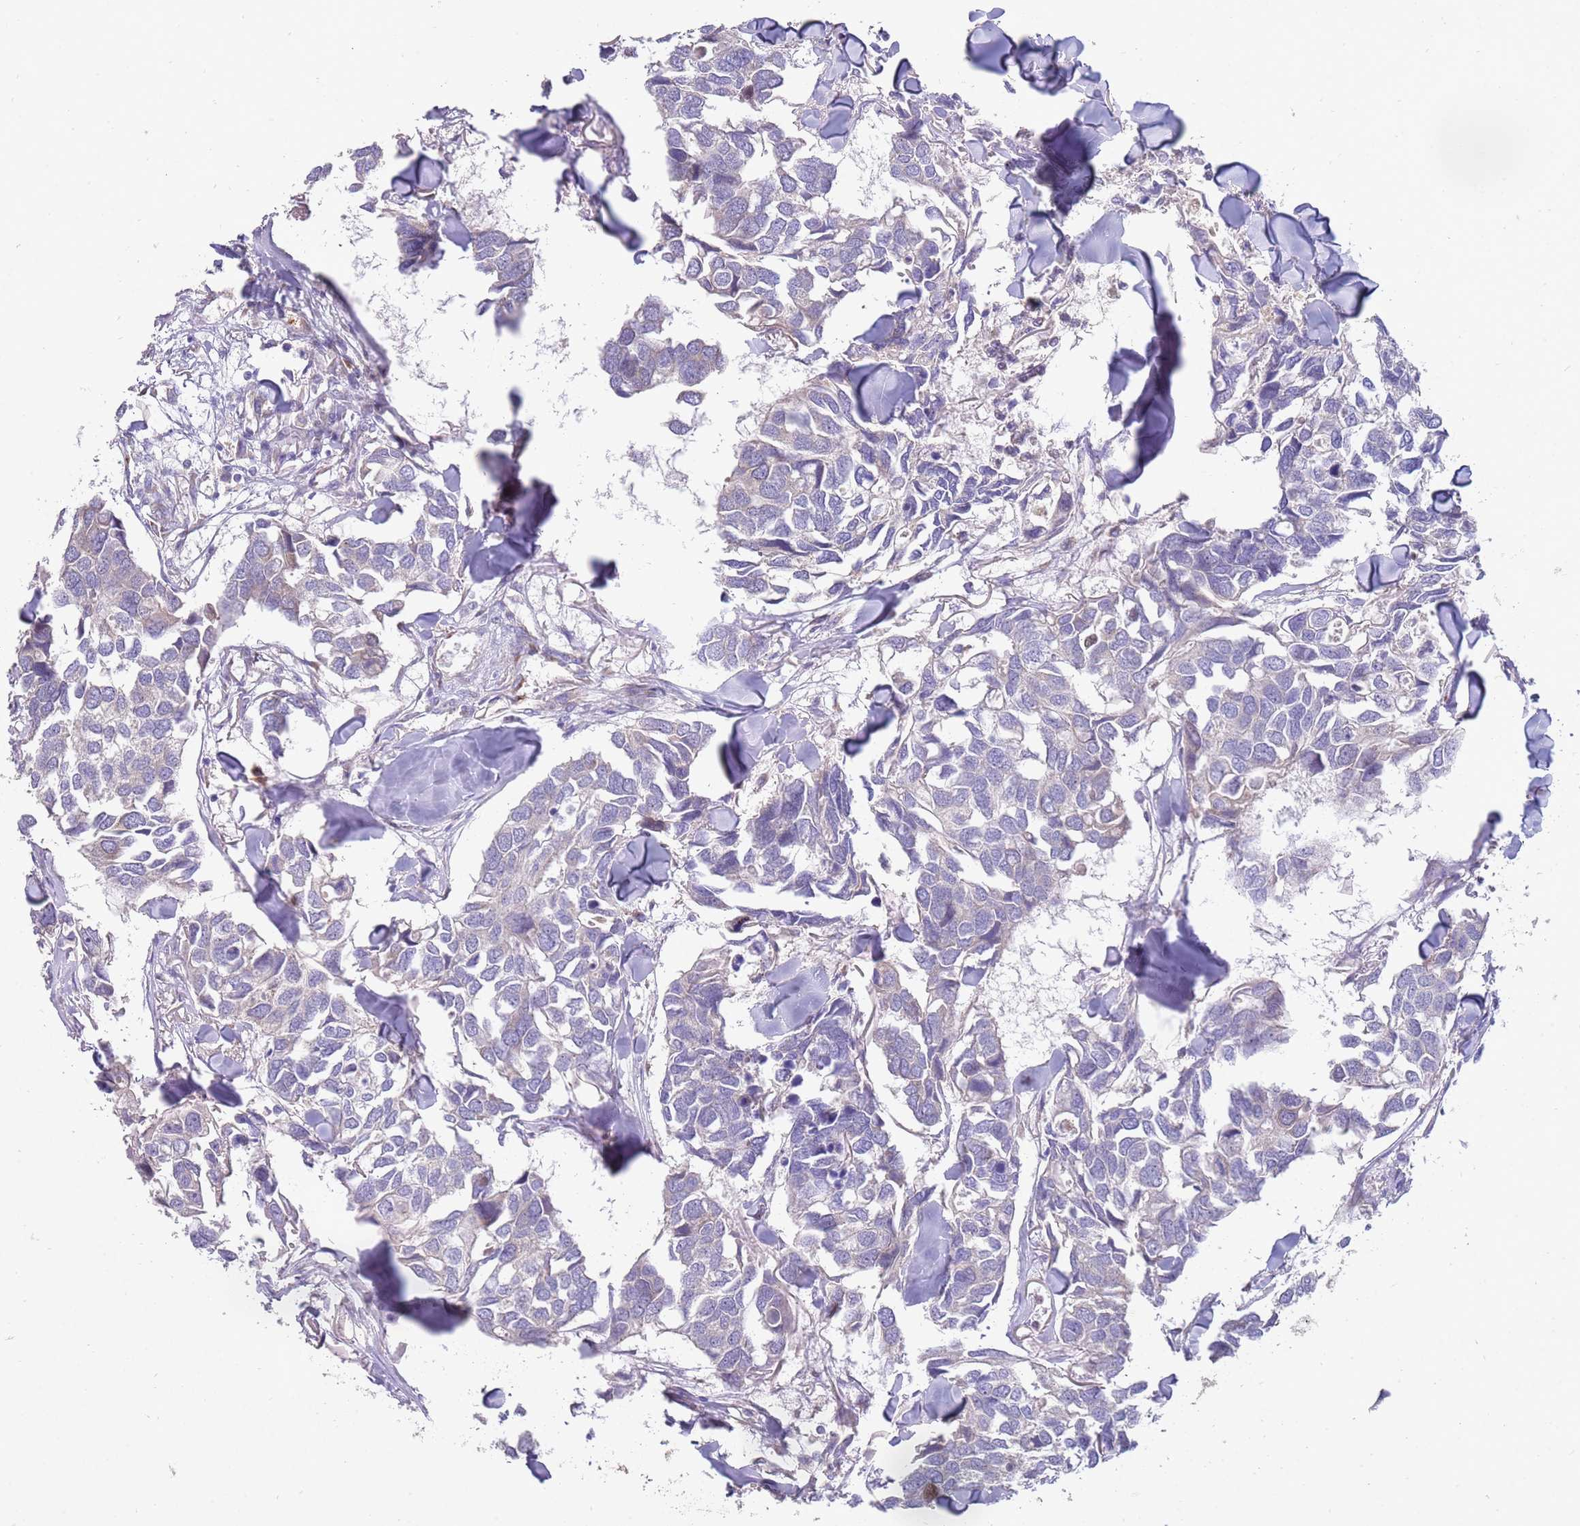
{"staining": {"intensity": "negative", "quantity": "none", "location": "none"}, "tissue": "breast cancer", "cell_type": "Tumor cells", "image_type": "cancer", "snomed": [{"axis": "morphology", "description": "Duct carcinoma"}, {"axis": "topography", "description": "Breast"}], "caption": "A micrograph of human breast invasive ductal carcinoma is negative for staining in tumor cells. Brightfield microscopy of immunohistochemistry stained with DAB (brown) and hematoxylin (blue), captured at high magnification.", "gene": "NMUR2", "patient": {"sex": "female", "age": 83}}